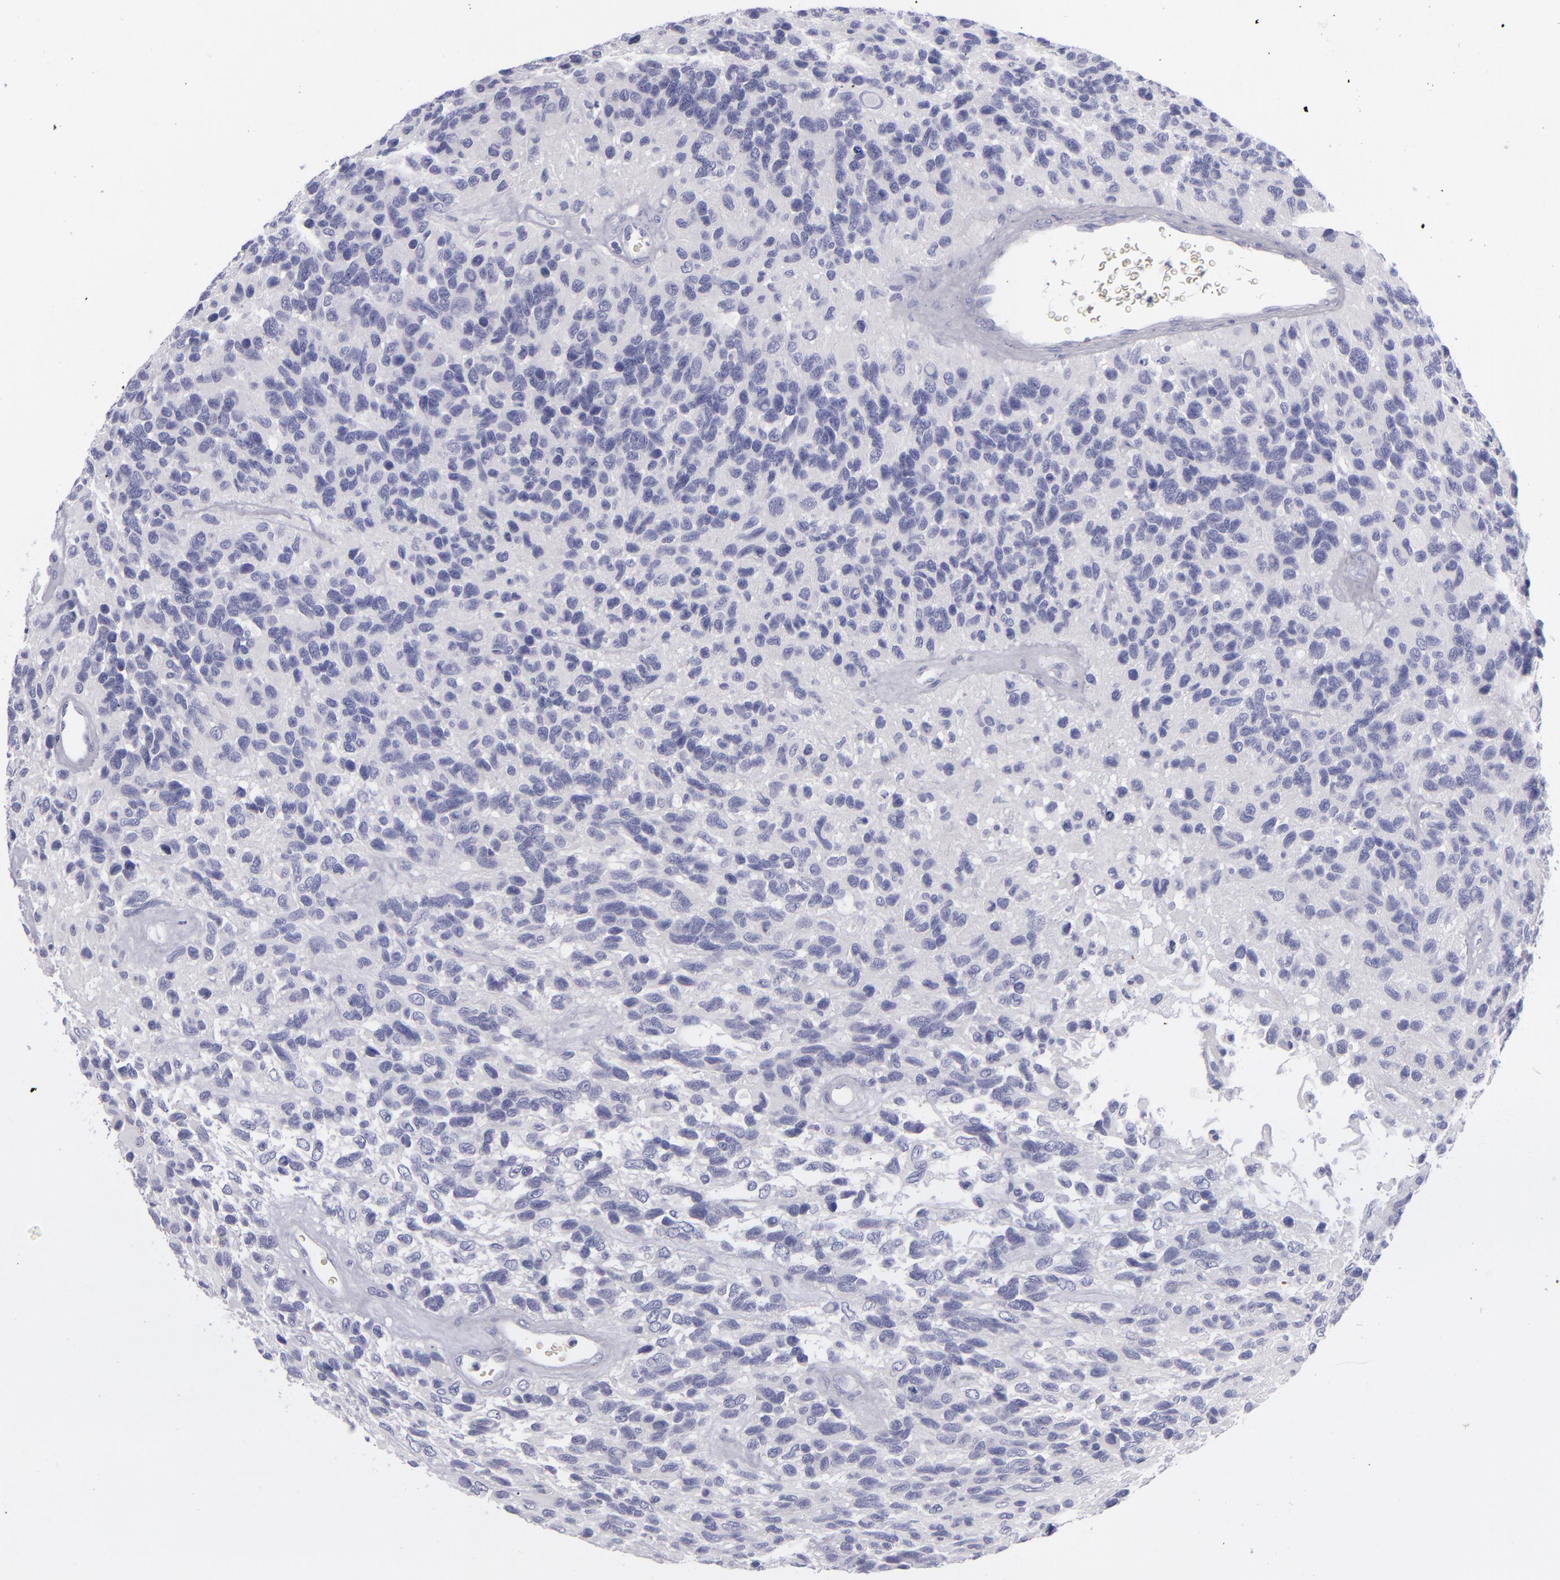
{"staining": {"intensity": "negative", "quantity": "none", "location": "none"}, "tissue": "glioma", "cell_type": "Tumor cells", "image_type": "cancer", "snomed": [{"axis": "morphology", "description": "Glioma, malignant, High grade"}, {"axis": "topography", "description": "Brain"}], "caption": "Tumor cells are negative for protein expression in human malignant glioma (high-grade).", "gene": "CD2", "patient": {"sex": "male", "age": 77}}